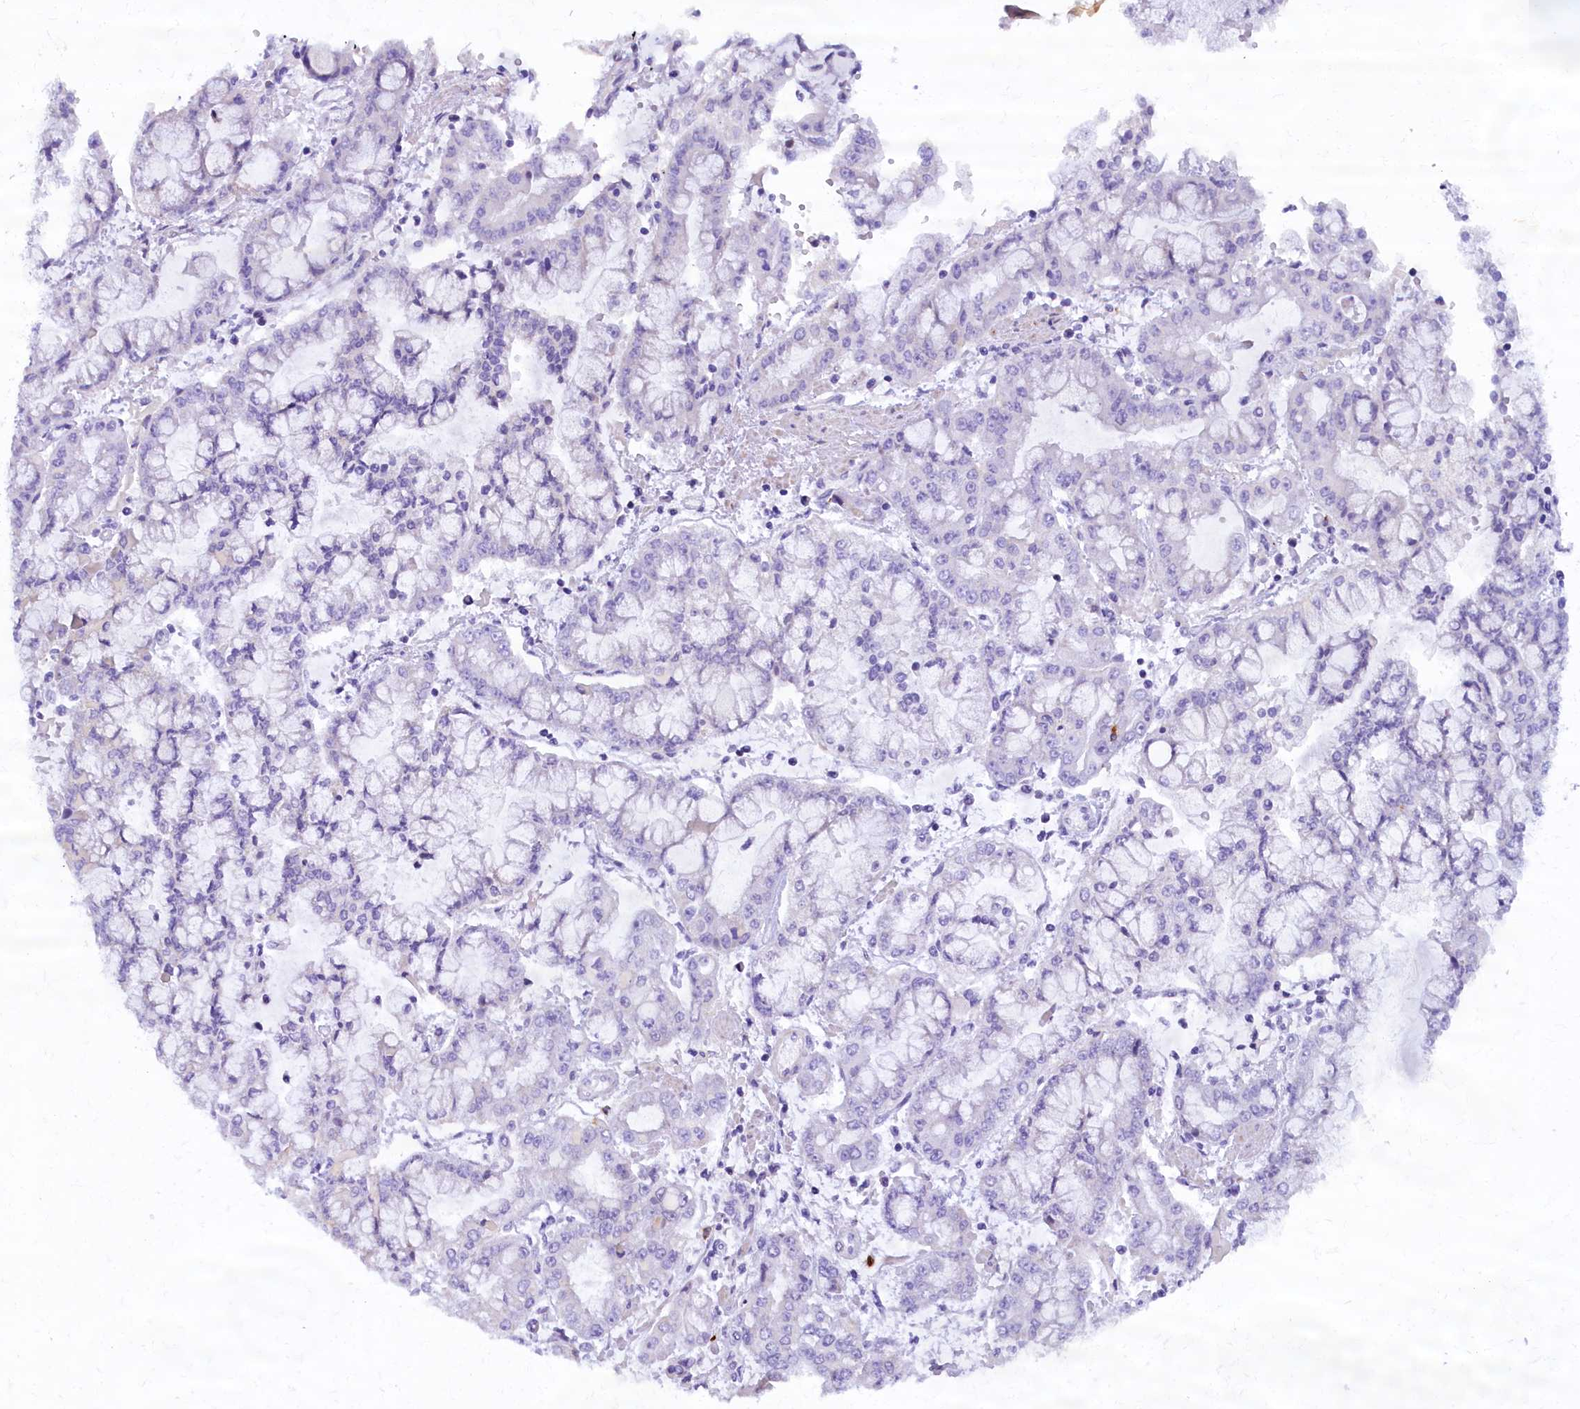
{"staining": {"intensity": "negative", "quantity": "none", "location": "none"}, "tissue": "stomach cancer", "cell_type": "Tumor cells", "image_type": "cancer", "snomed": [{"axis": "morphology", "description": "Adenocarcinoma, NOS"}, {"axis": "topography", "description": "Stomach"}], "caption": "The image shows no staining of tumor cells in stomach cancer (adenocarcinoma).", "gene": "RTTN", "patient": {"sex": "male", "age": 76}}